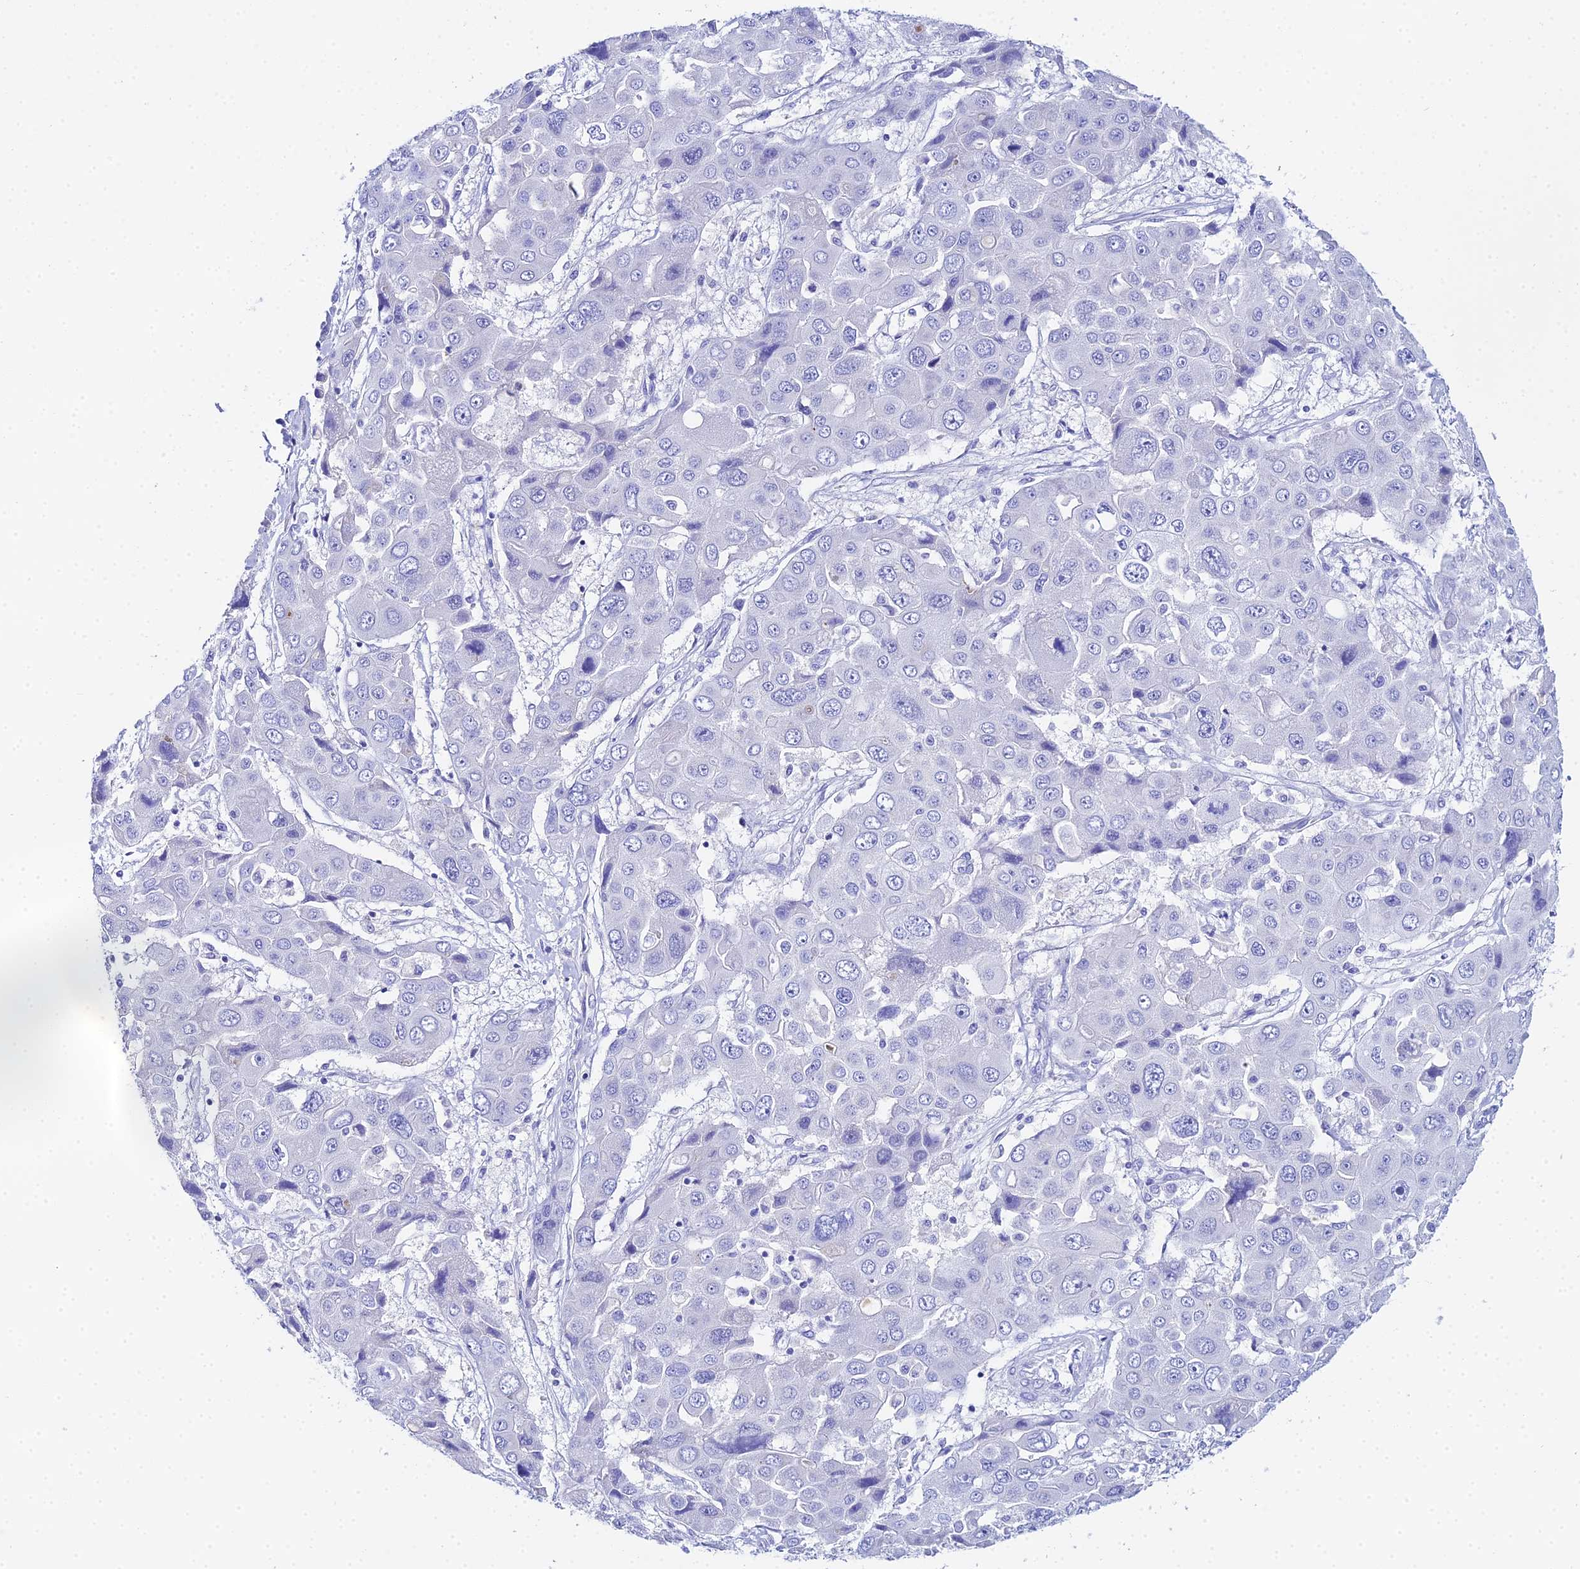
{"staining": {"intensity": "negative", "quantity": "none", "location": "none"}, "tissue": "liver cancer", "cell_type": "Tumor cells", "image_type": "cancer", "snomed": [{"axis": "morphology", "description": "Cholangiocarcinoma"}, {"axis": "topography", "description": "Liver"}], "caption": "A high-resolution histopathology image shows immunohistochemistry staining of liver cancer (cholangiocarcinoma), which reveals no significant expression in tumor cells.", "gene": "CELA3A", "patient": {"sex": "male", "age": 67}}